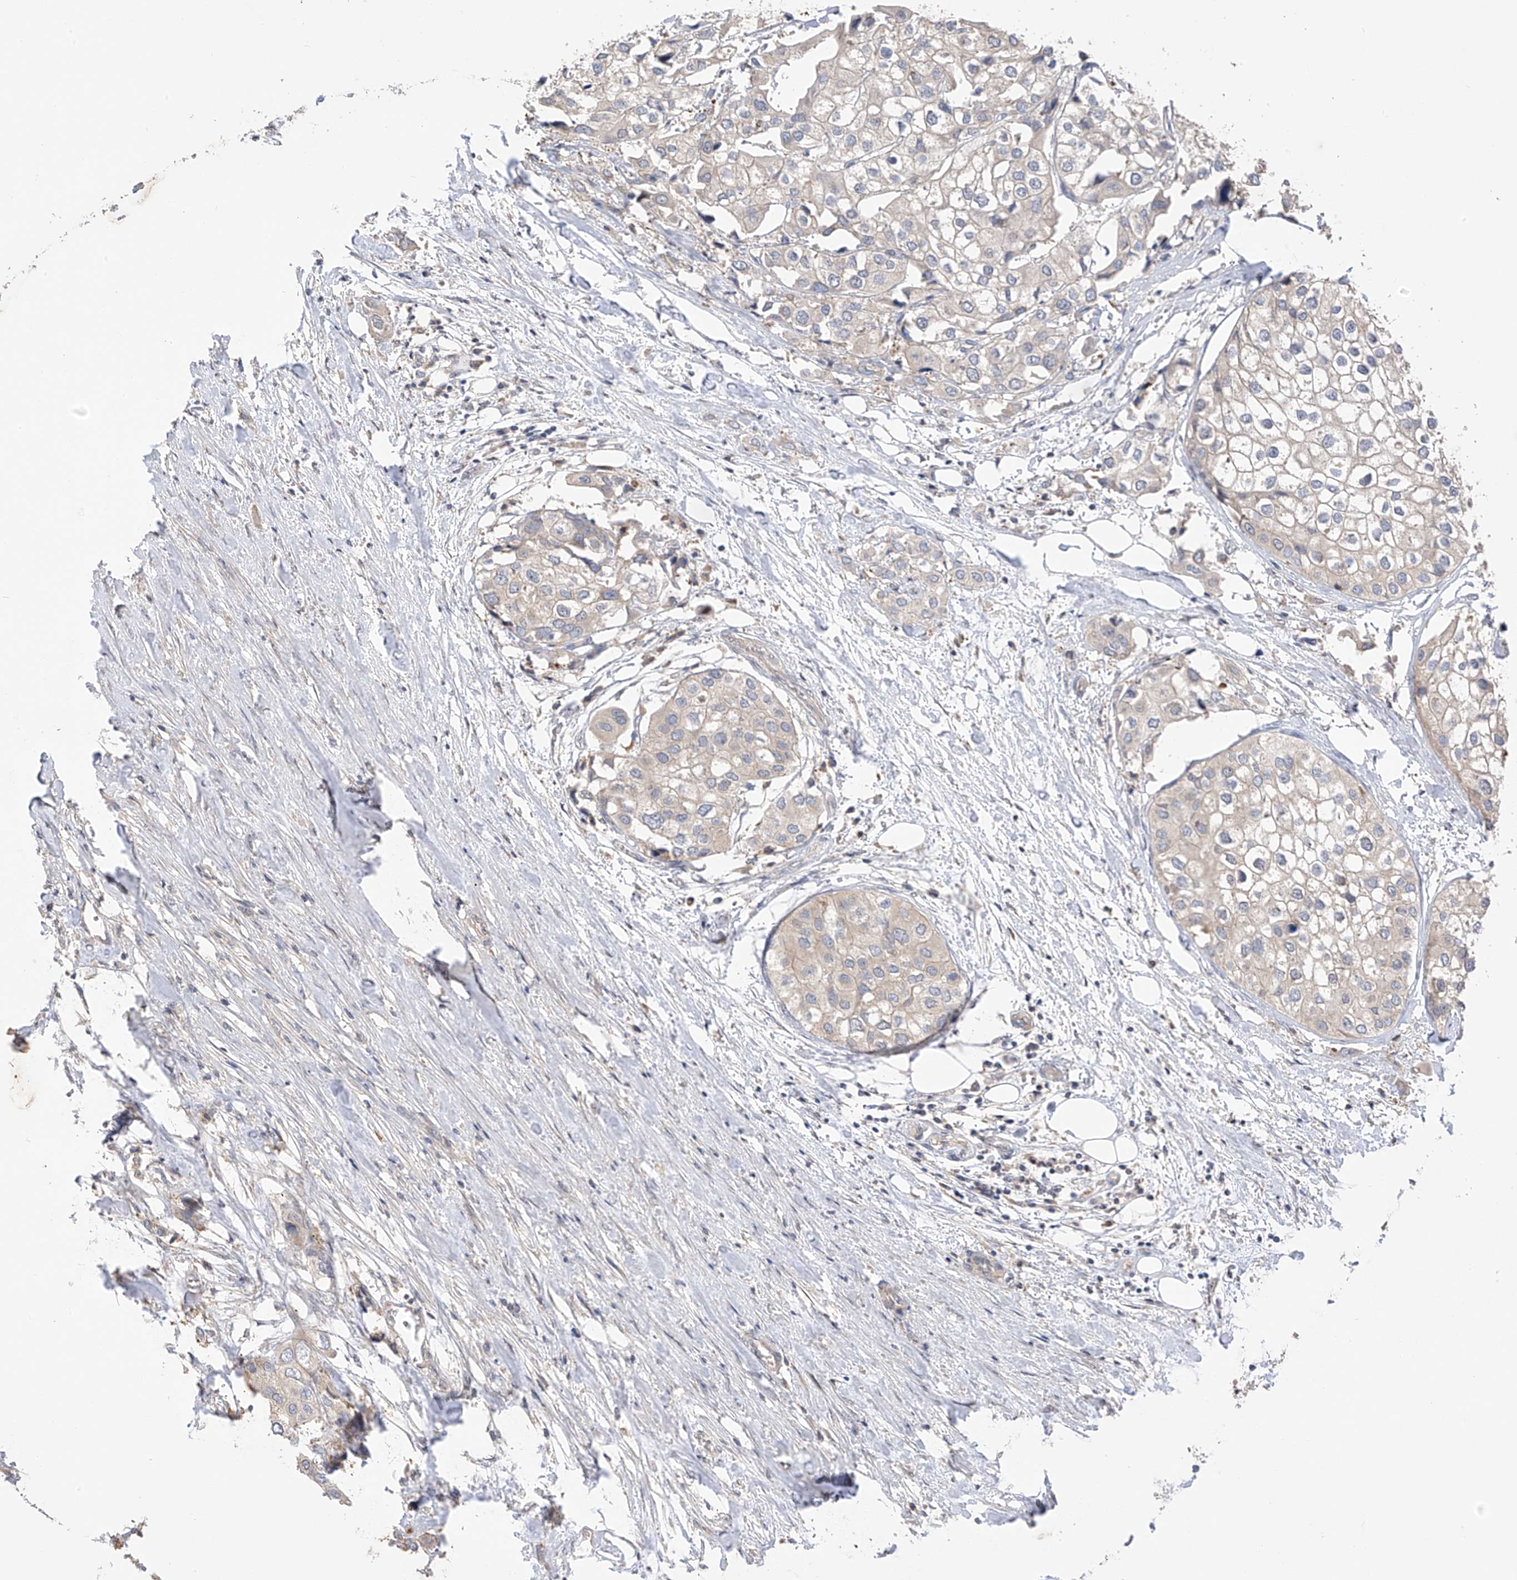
{"staining": {"intensity": "negative", "quantity": "none", "location": "none"}, "tissue": "urothelial cancer", "cell_type": "Tumor cells", "image_type": "cancer", "snomed": [{"axis": "morphology", "description": "Urothelial carcinoma, High grade"}, {"axis": "topography", "description": "Urinary bladder"}], "caption": "The IHC image has no significant positivity in tumor cells of urothelial cancer tissue. (DAB (3,3'-diaminobenzidine) IHC with hematoxylin counter stain).", "gene": "REC8", "patient": {"sex": "male", "age": 64}}